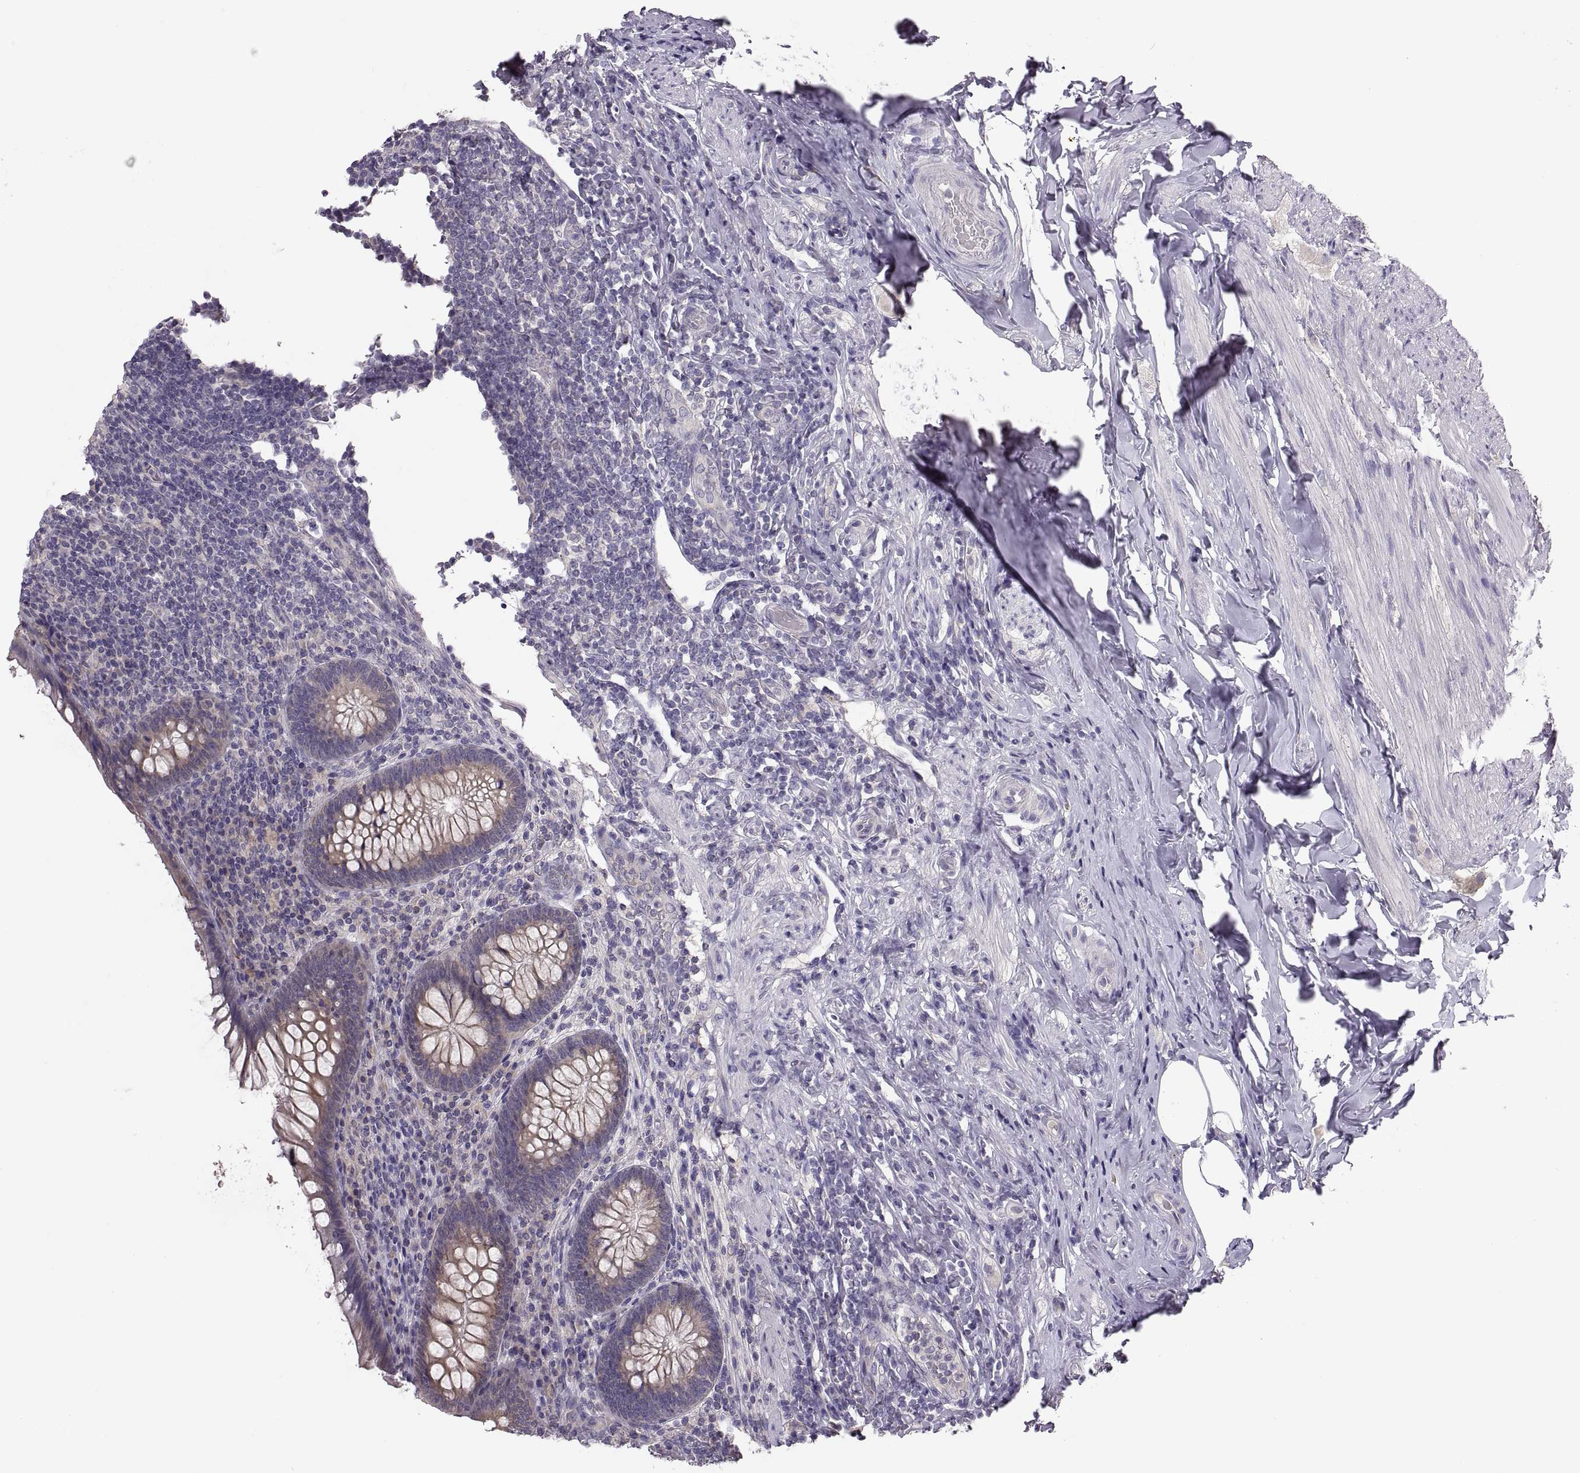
{"staining": {"intensity": "weak", "quantity": ">75%", "location": "cytoplasmic/membranous"}, "tissue": "appendix", "cell_type": "Glandular cells", "image_type": "normal", "snomed": [{"axis": "morphology", "description": "Normal tissue, NOS"}, {"axis": "topography", "description": "Appendix"}], "caption": "The immunohistochemical stain shows weak cytoplasmic/membranous positivity in glandular cells of benign appendix. (Stains: DAB (3,3'-diaminobenzidine) in brown, nuclei in blue, Microscopy: brightfield microscopy at high magnification).", "gene": "ACSBG2", "patient": {"sex": "male", "age": 47}}